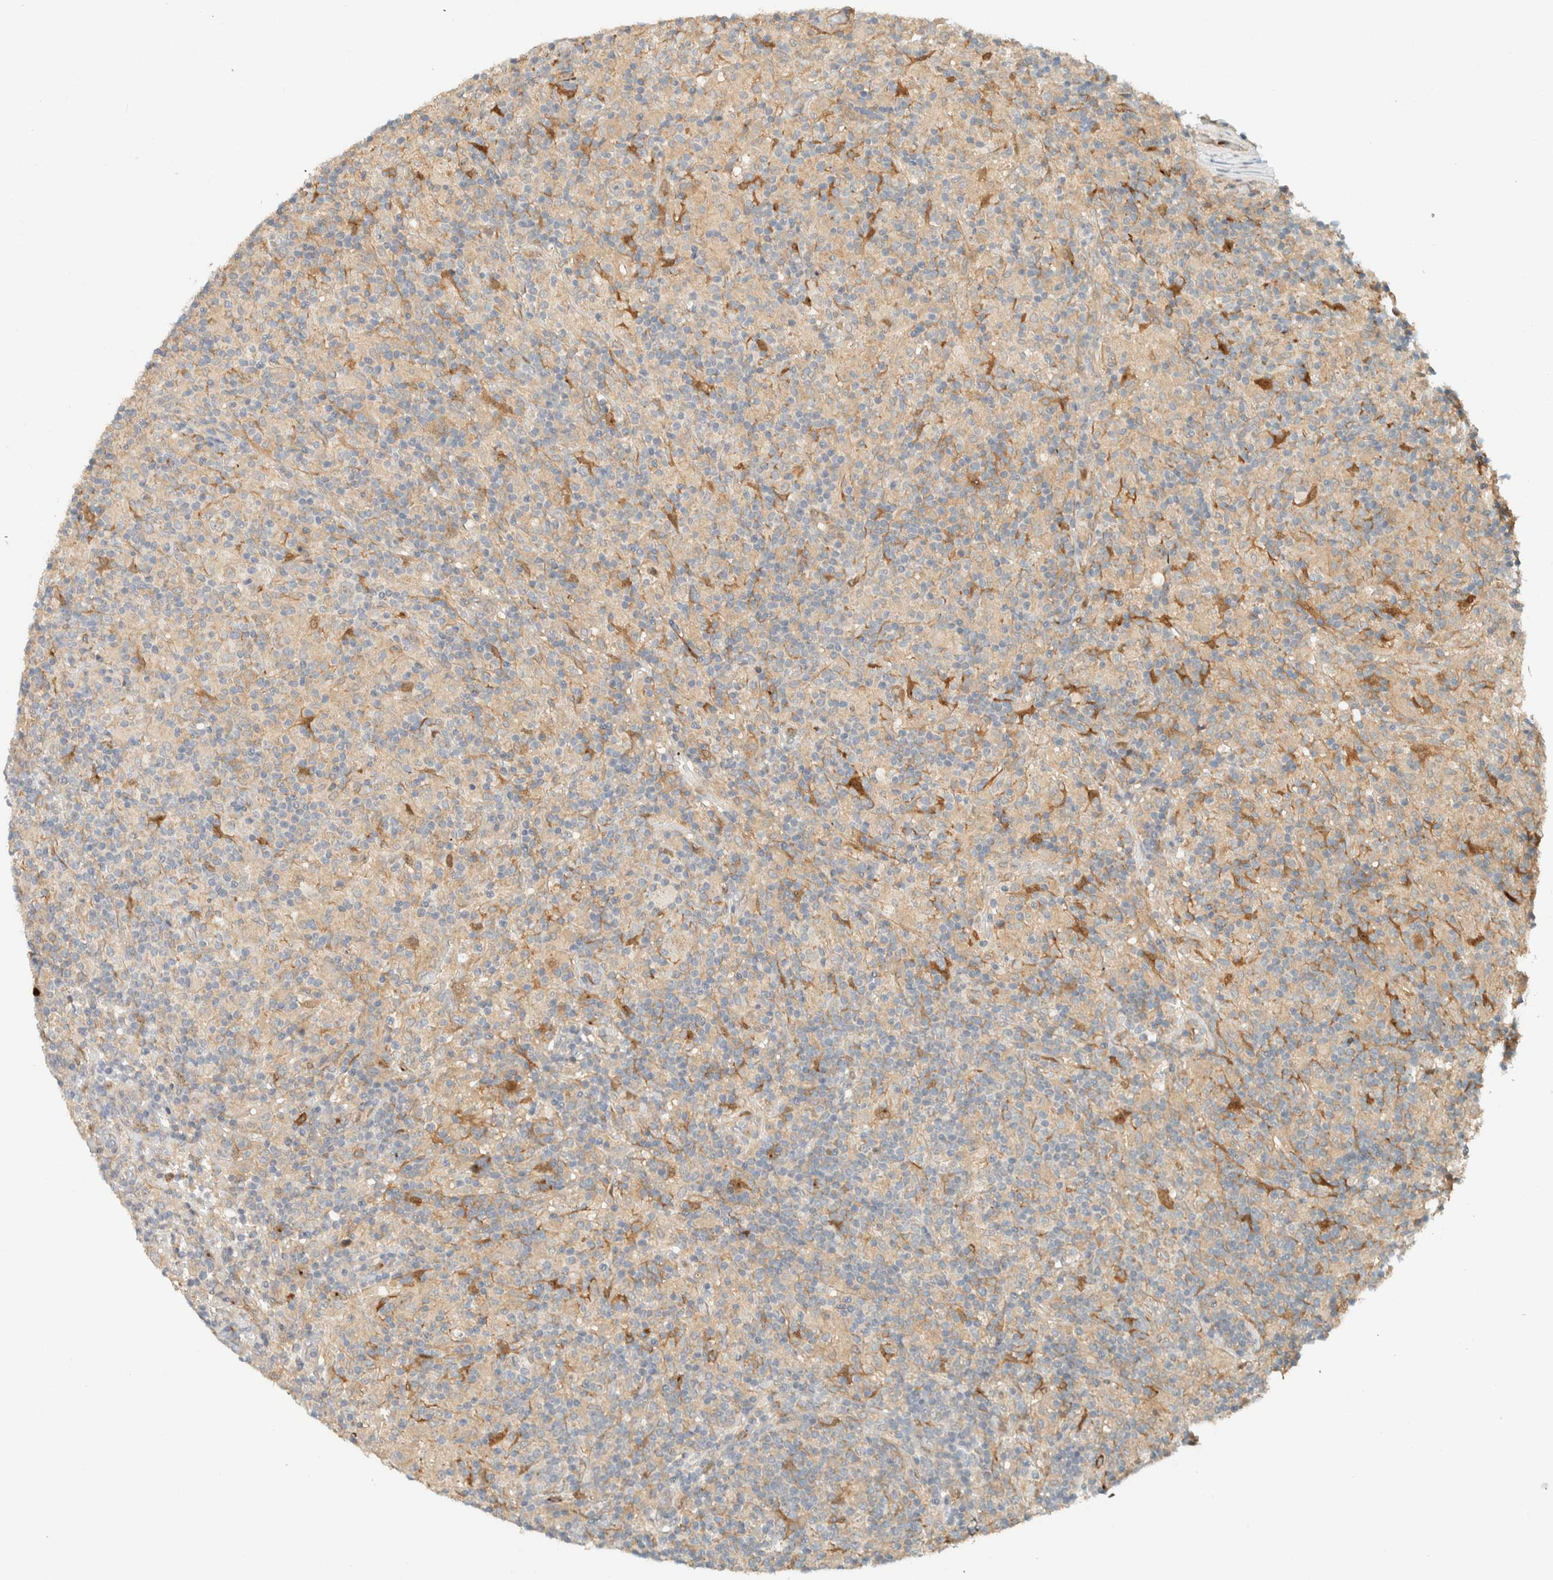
{"staining": {"intensity": "negative", "quantity": "none", "location": "none"}, "tissue": "lymphoma", "cell_type": "Tumor cells", "image_type": "cancer", "snomed": [{"axis": "morphology", "description": "Hodgkin's disease, NOS"}, {"axis": "topography", "description": "Lymph node"}], "caption": "Photomicrograph shows no significant protein expression in tumor cells of Hodgkin's disease. (DAB immunohistochemistry (IHC) with hematoxylin counter stain).", "gene": "CCDC171", "patient": {"sex": "male", "age": 70}}